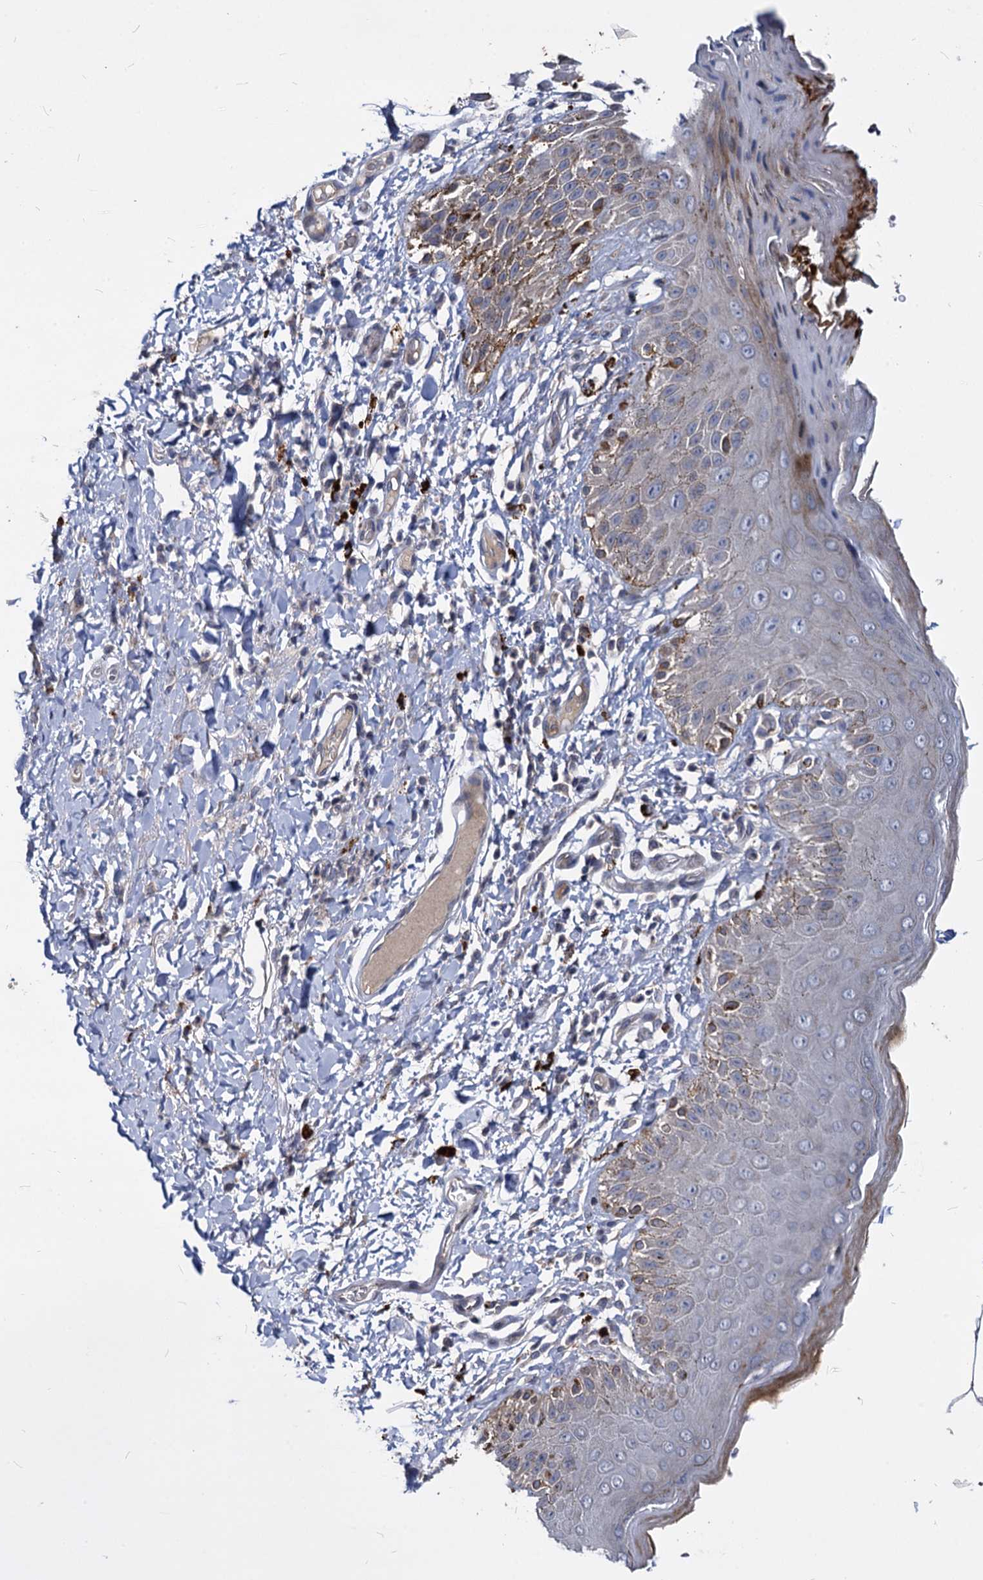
{"staining": {"intensity": "moderate", "quantity": "<25%", "location": "cytoplasmic/membranous"}, "tissue": "skin", "cell_type": "Epidermal cells", "image_type": "normal", "snomed": [{"axis": "morphology", "description": "Normal tissue, NOS"}, {"axis": "topography", "description": "Anal"}], "caption": "The histopathology image demonstrates staining of unremarkable skin, revealing moderate cytoplasmic/membranous protein staining (brown color) within epidermal cells. (brown staining indicates protein expression, while blue staining denotes nuclei).", "gene": "C11orf86", "patient": {"sex": "male", "age": 44}}